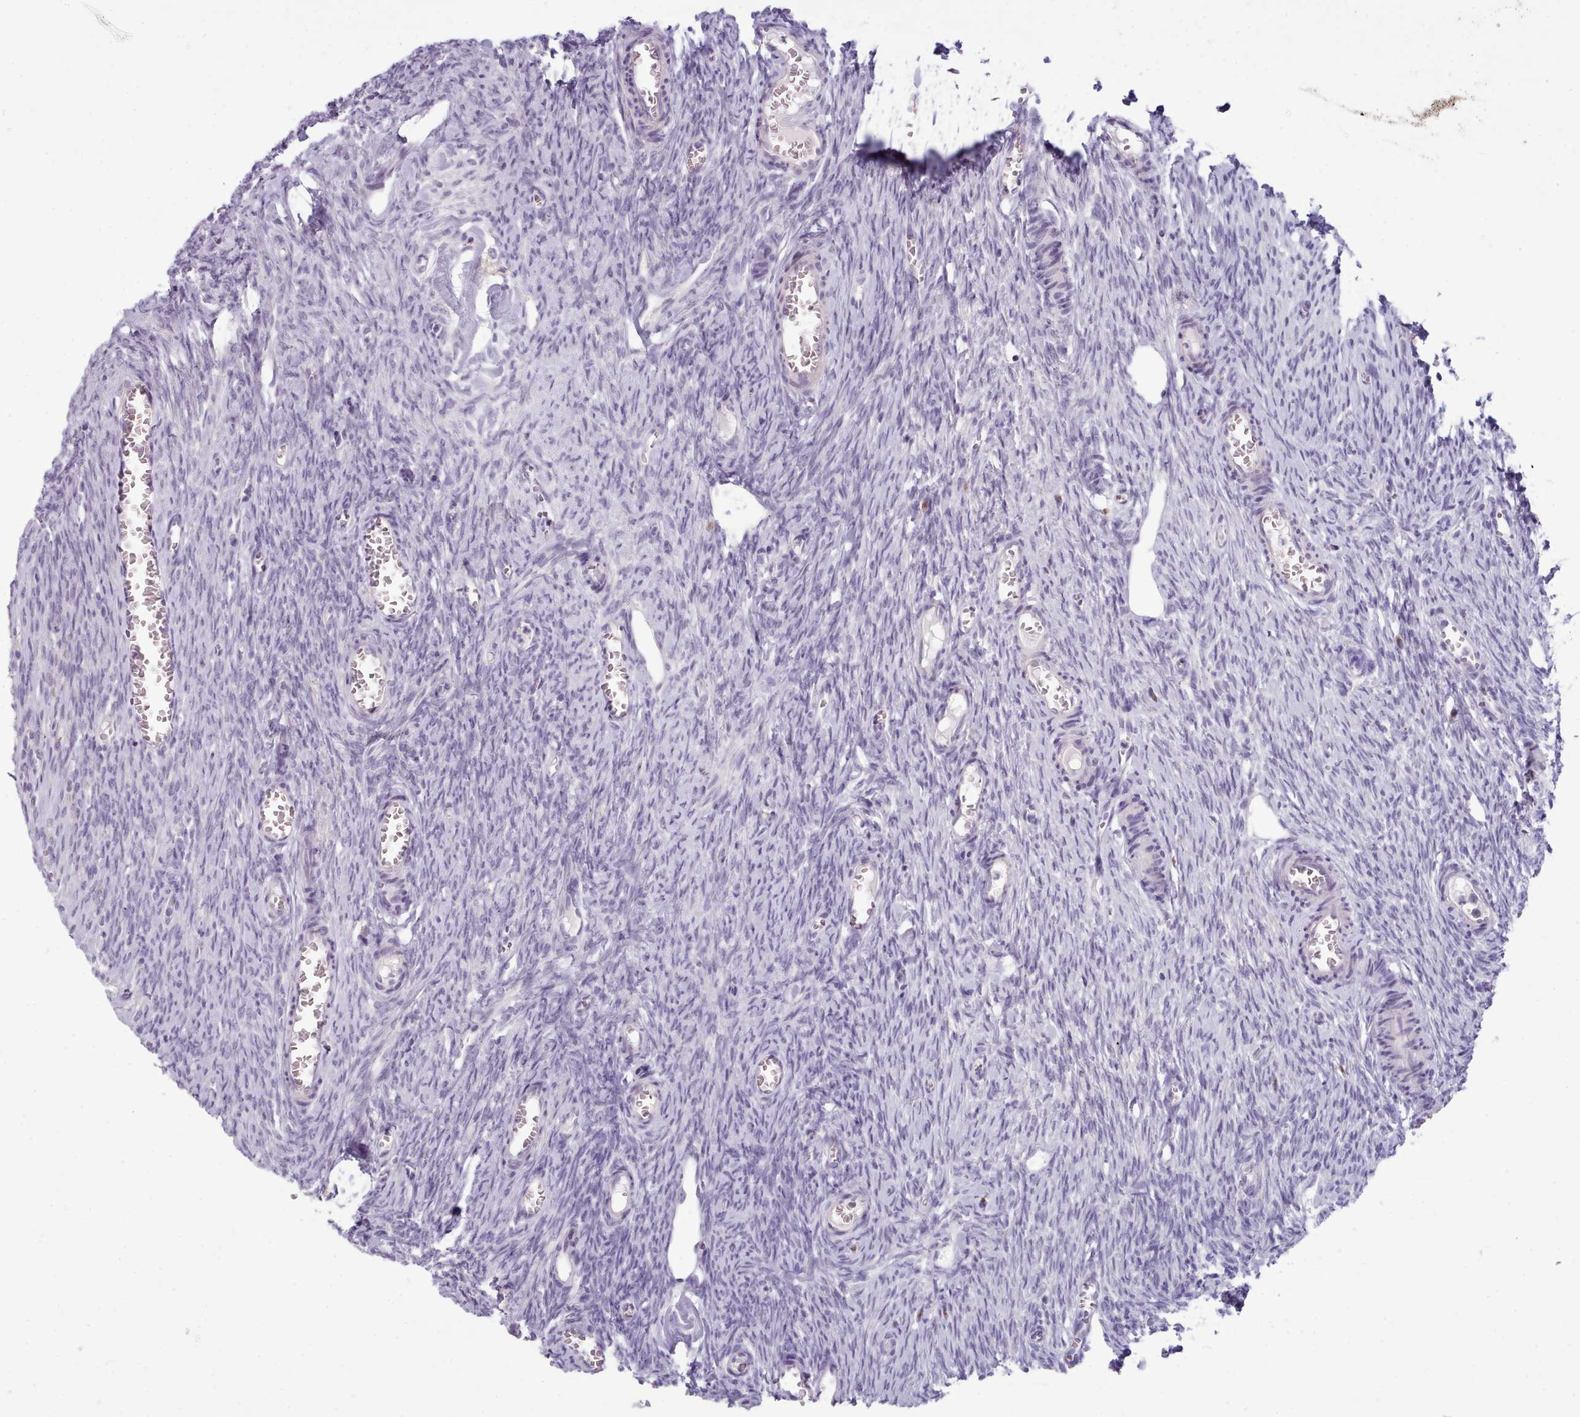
{"staining": {"intensity": "negative", "quantity": "none", "location": "none"}, "tissue": "ovary", "cell_type": "Ovarian stroma cells", "image_type": "normal", "snomed": [{"axis": "morphology", "description": "Normal tissue, NOS"}, {"axis": "topography", "description": "Ovary"}], "caption": "A high-resolution micrograph shows immunohistochemistry (IHC) staining of normal ovary, which reveals no significant expression in ovarian stroma cells.", "gene": "MYRFL", "patient": {"sex": "female", "age": 44}}